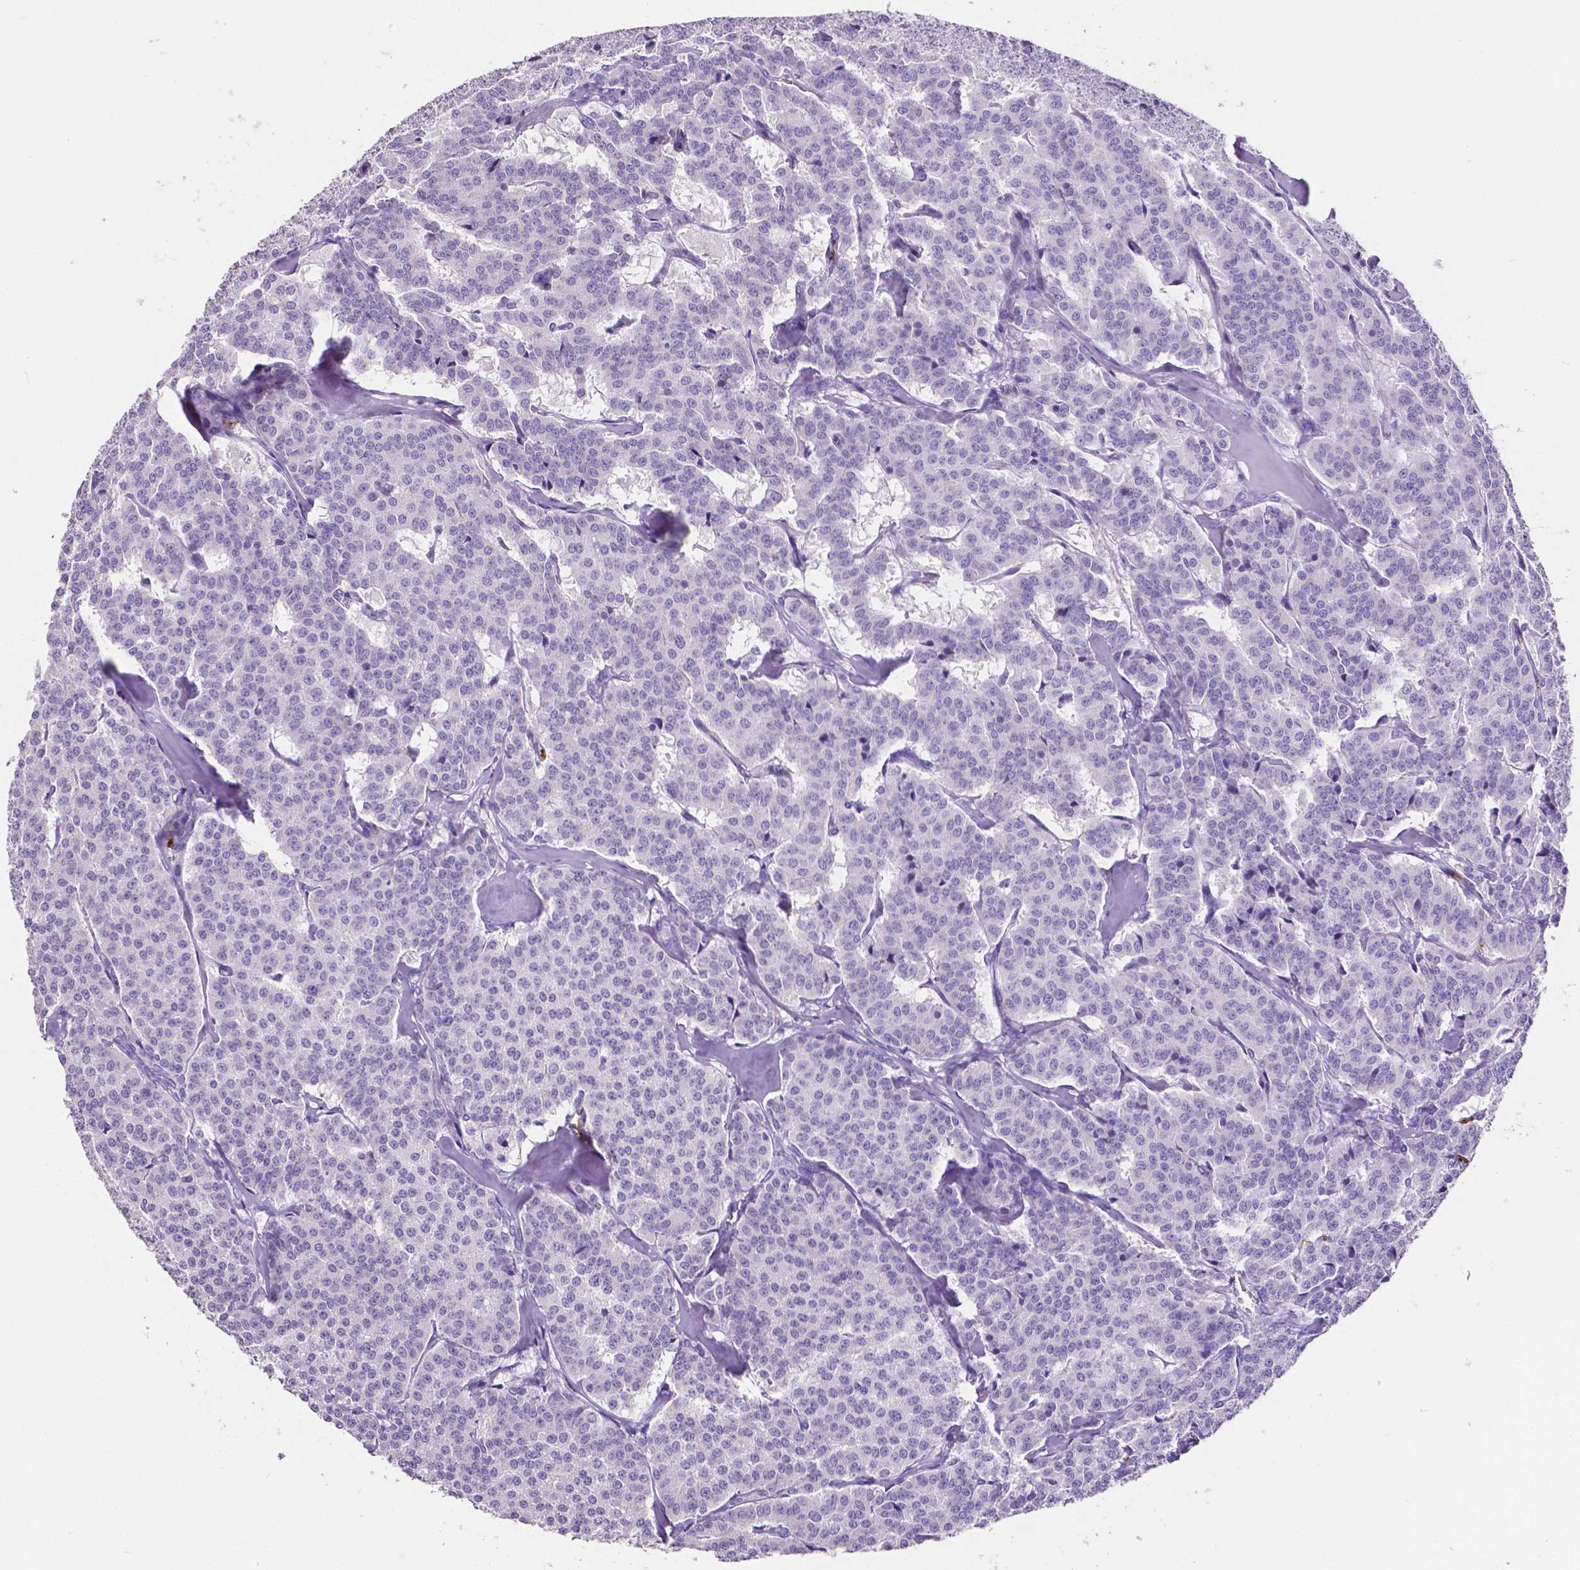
{"staining": {"intensity": "negative", "quantity": "none", "location": "none"}, "tissue": "carcinoid", "cell_type": "Tumor cells", "image_type": "cancer", "snomed": [{"axis": "morphology", "description": "Normal tissue, NOS"}, {"axis": "morphology", "description": "Carcinoid, malignant, NOS"}, {"axis": "topography", "description": "Lung"}], "caption": "Tumor cells show no significant positivity in carcinoid.", "gene": "MMP9", "patient": {"sex": "female", "age": 46}}